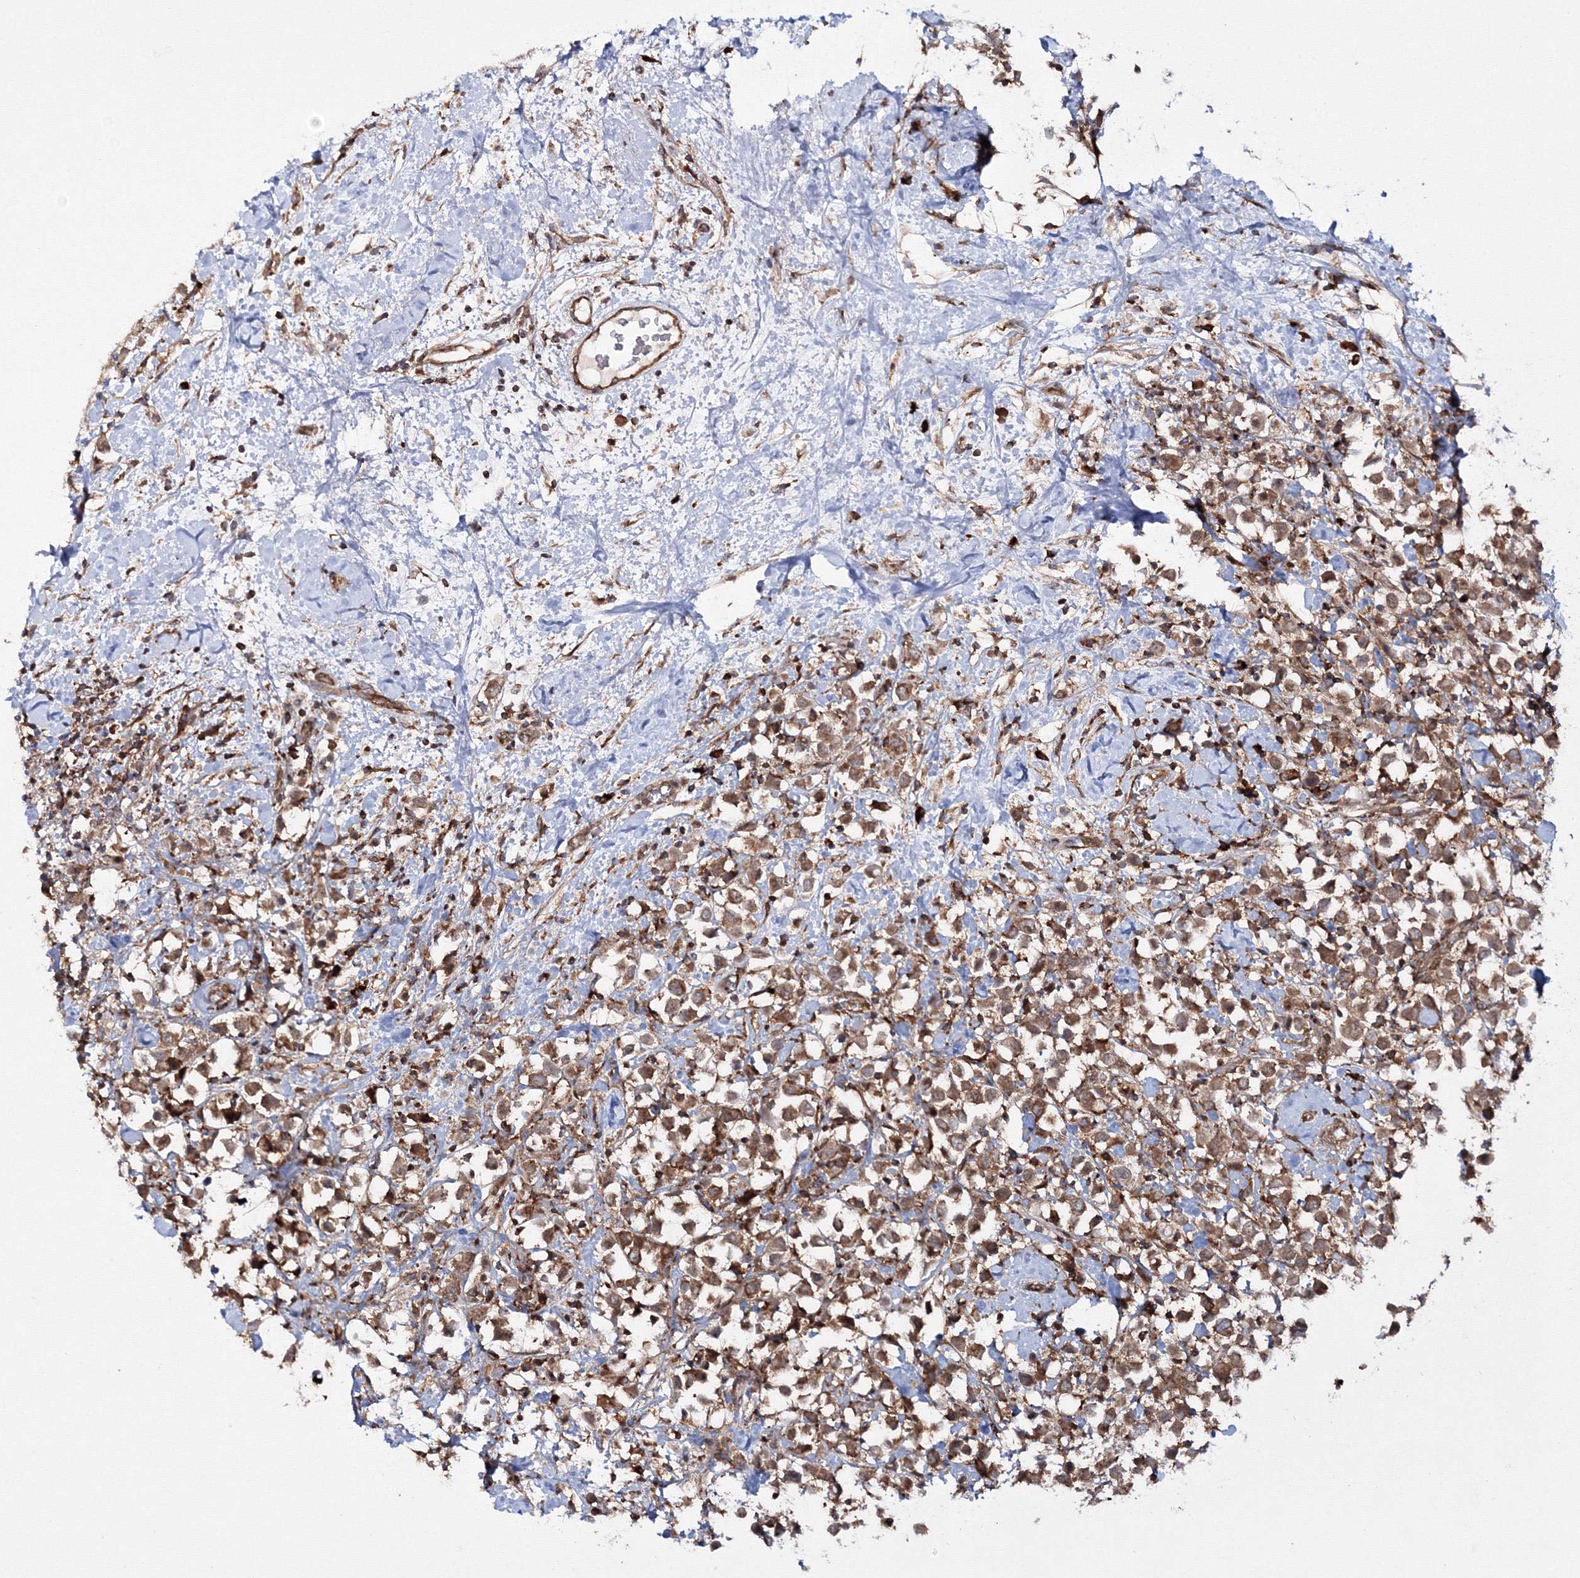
{"staining": {"intensity": "moderate", "quantity": ">75%", "location": "cytoplasmic/membranous"}, "tissue": "breast cancer", "cell_type": "Tumor cells", "image_type": "cancer", "snomed": [{"axis": "morphology", "description": "Duct carcinoma"}, {"axis": "topography", "description": "Breast"}], "caption": "This is an image of immunohistochemistry (IHC) staining of breast cancer, which shows moderate expression in the cytoplasmic/membranous of tumor cells.", "gene": "HARS1", "patient": {"sex": "female", "age": 61}}